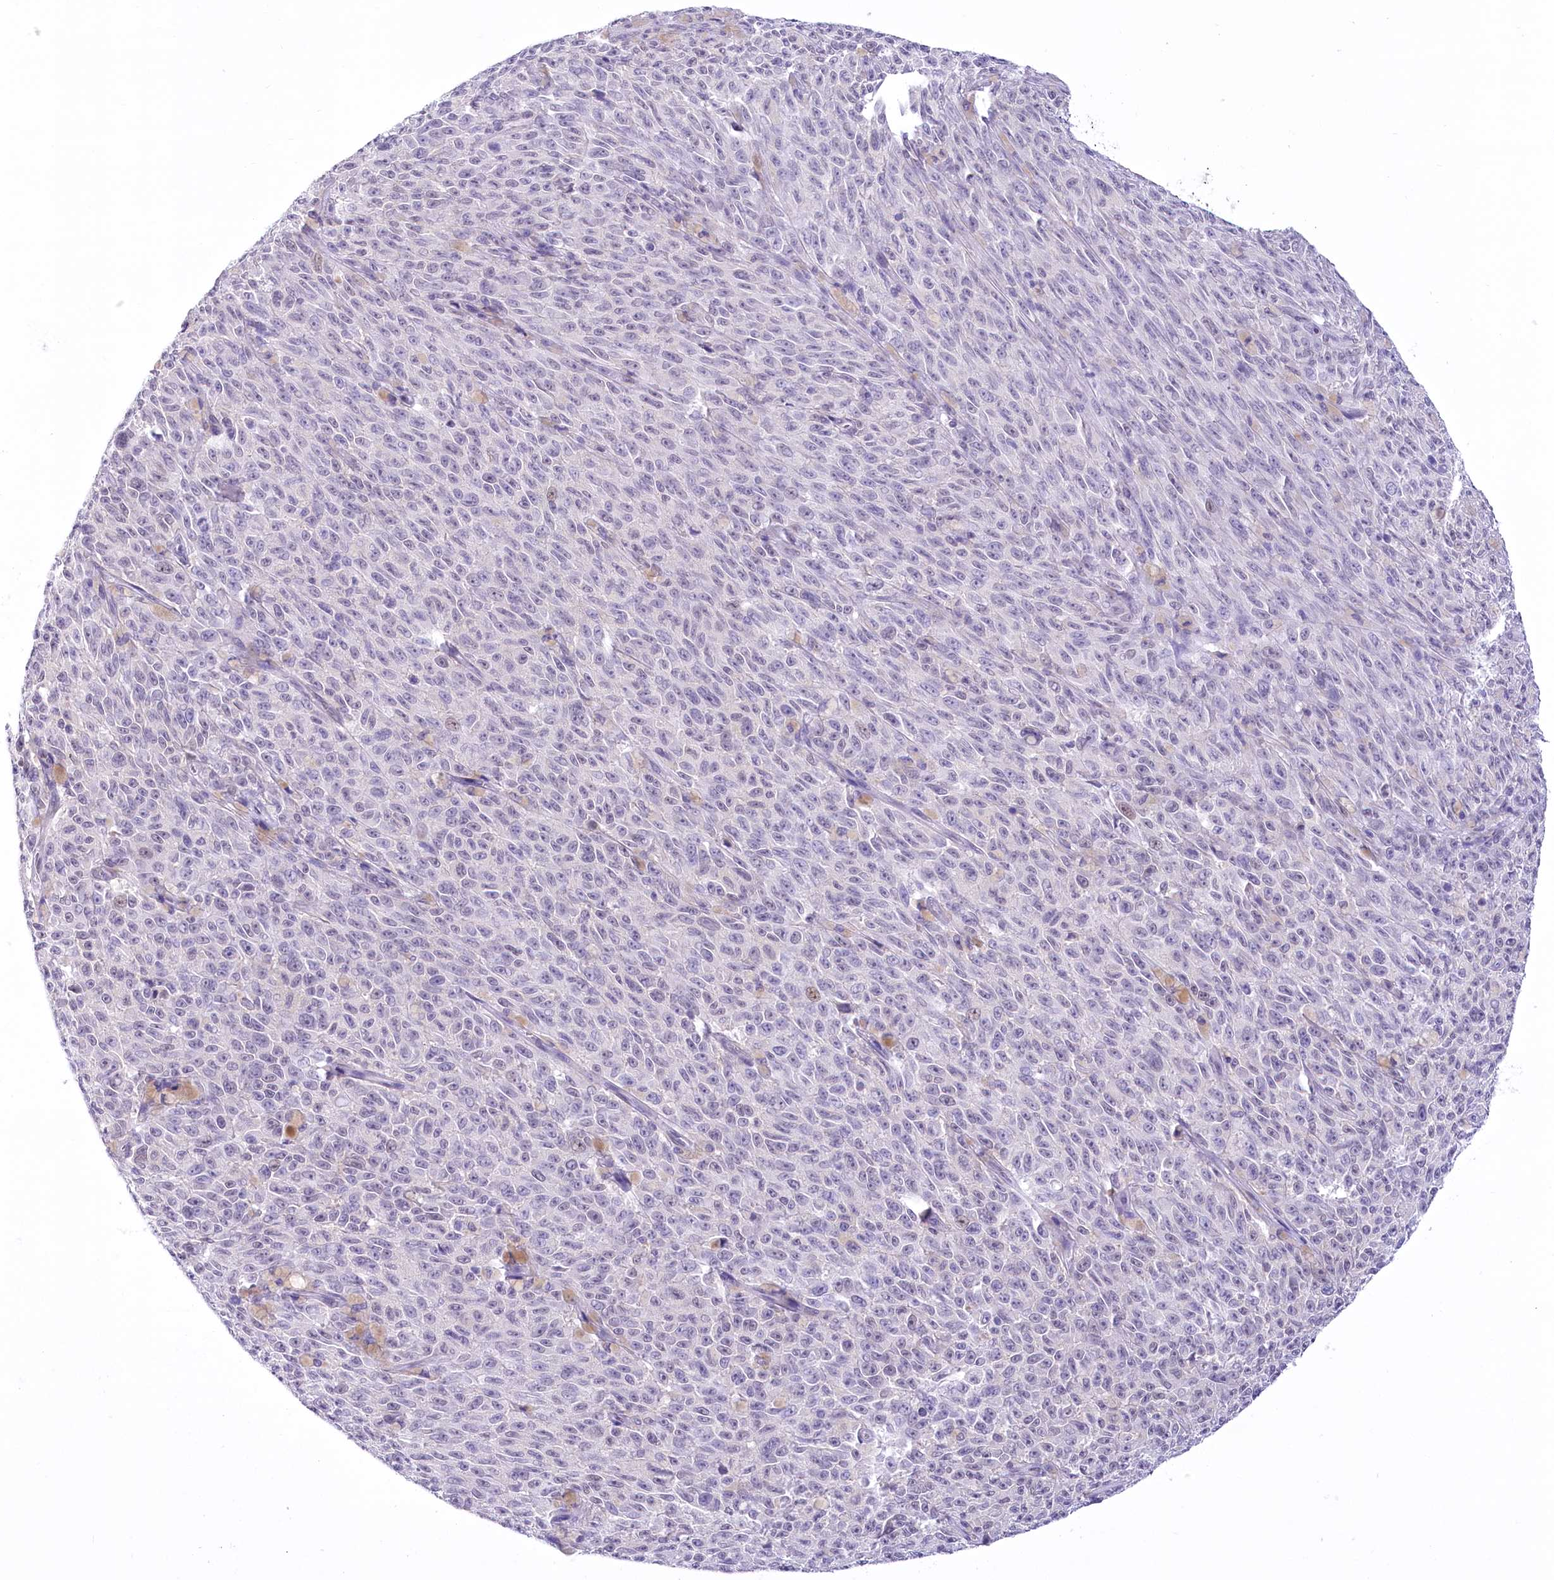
{"staining": {"intensity": "negative", "quantity": "none", "location": "none"}, "tissue": "melanoma", "cell_type": "Tumor cells", "image_type": "cancer", "snomed": [{"axis": "morphology", "description": "Malignant melanoma, NOS"}, {"axis": "topography", "description": "Skin"}], "caption": "This is an IHC histopathology image of melanoma. There is no staining in tumor cells.", "gene": "HNRNPA0", "patient": {"sex": "female", "age": 82}}